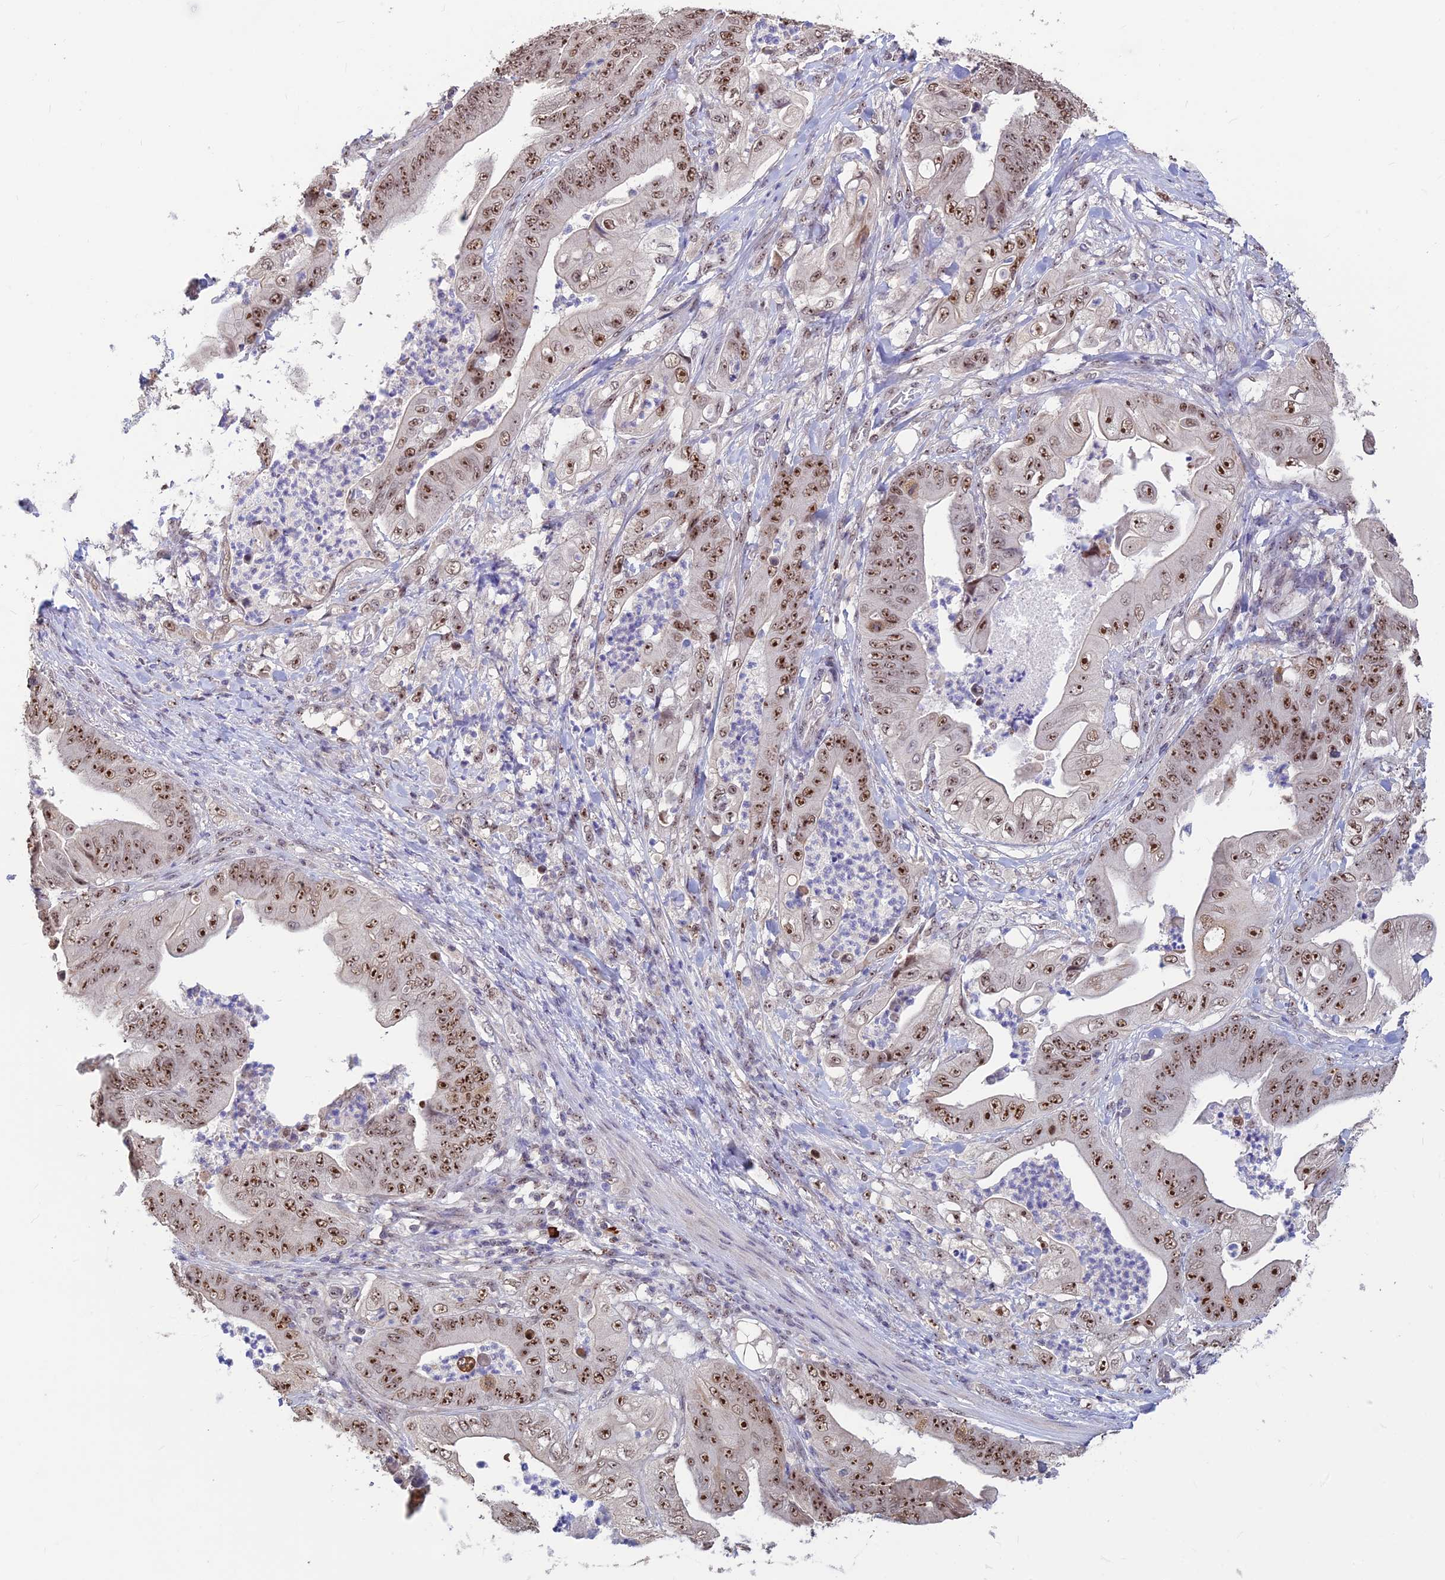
{"staining": {"intensity": "strong", "quantity": ">75%", "location": "nuclear"}, "tissue": "stomach cancer", "cell_type": "Tumor cells", "image_type": "cancer", "snomed": [{"axis": "morphology", "description": "Adenocarcinoma, NOS"}, {"axis": "topography", "description": "Stomach"}], "caption": "The photomicrograph reveals a brown stain indicating the presence of a protein in the nuclear of tumor cells in stomach cancer (adenocarcinoma).", "gene": "POLR1G", "patient": {"sex": "female", "age": 73}}